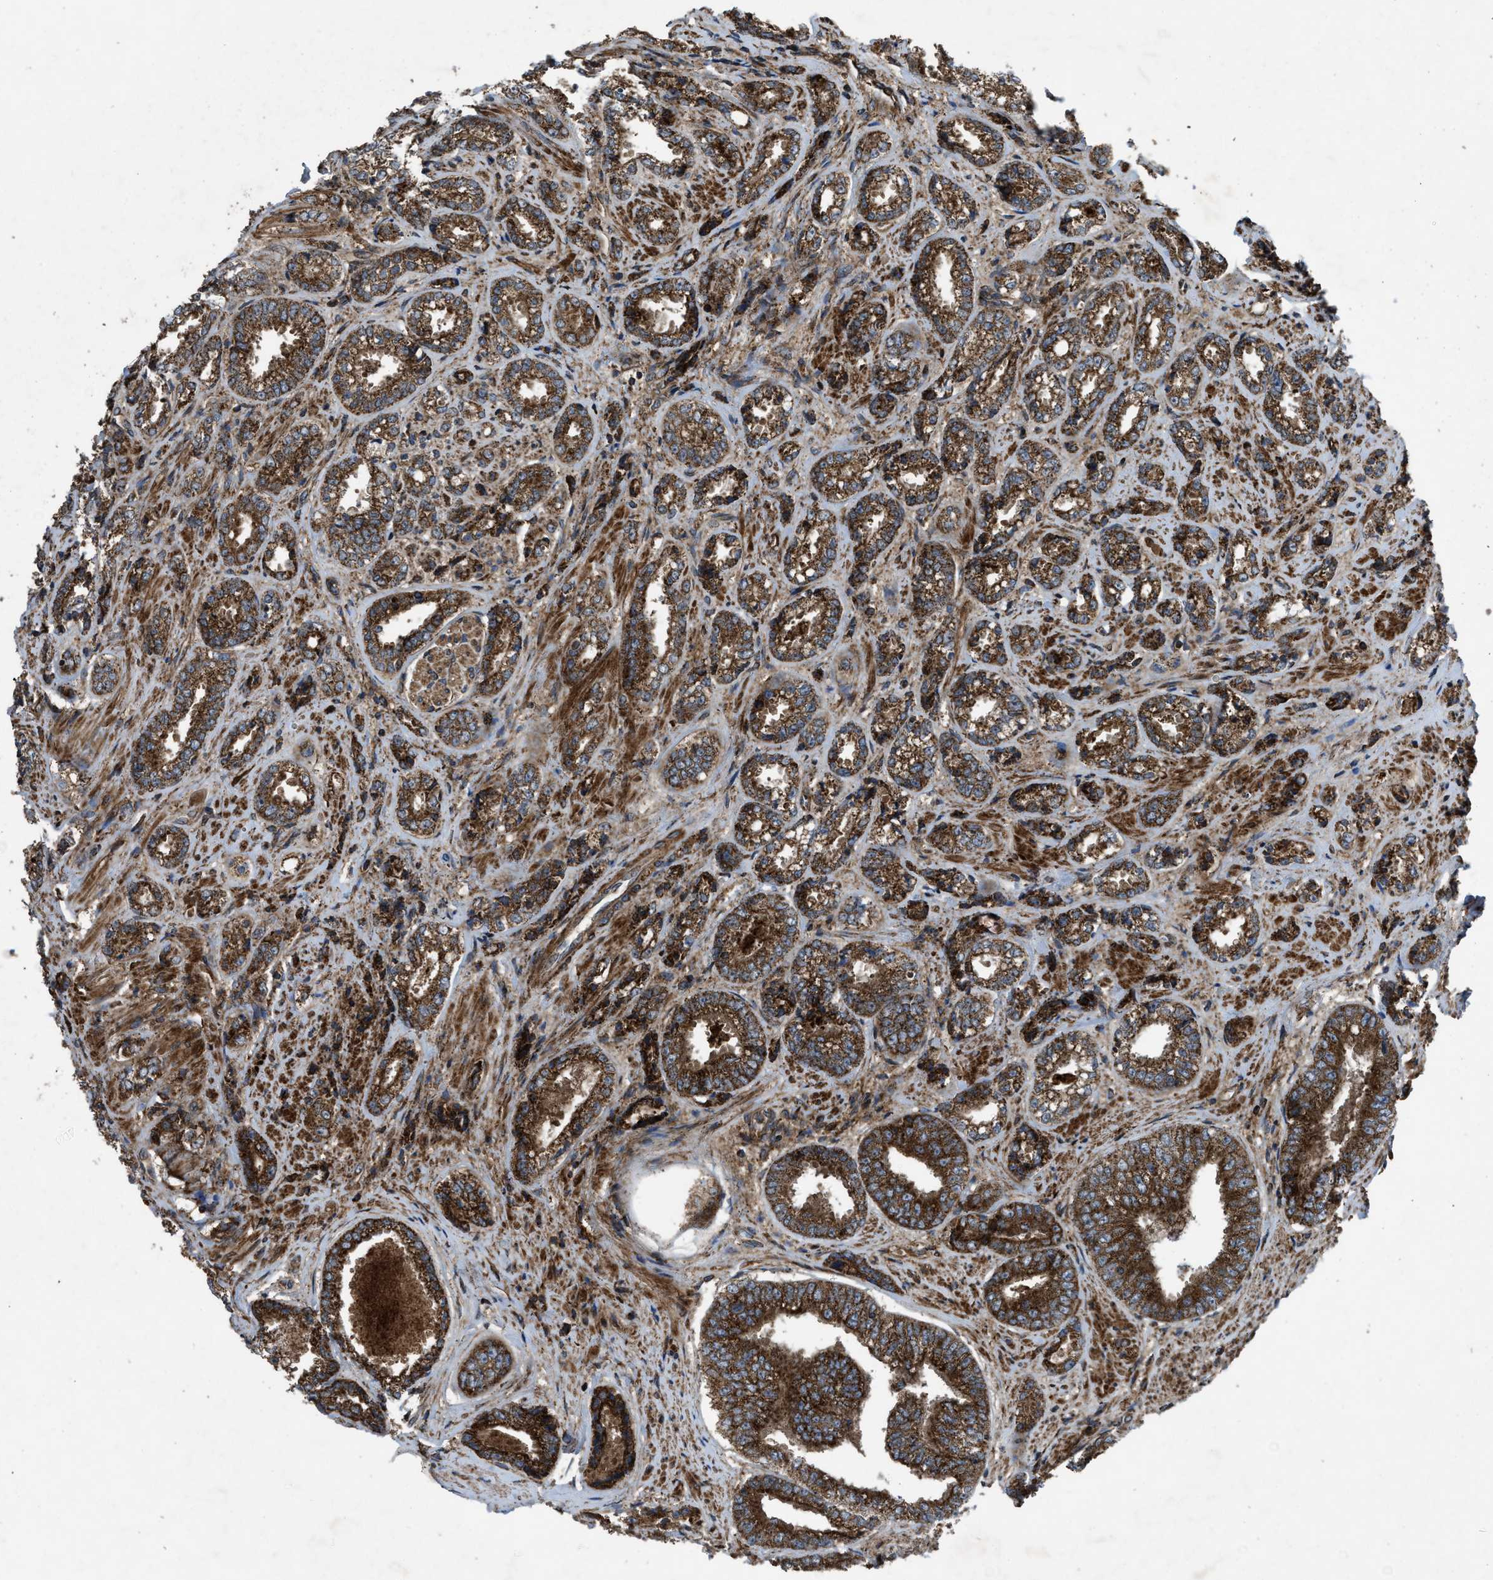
{"staining": {"intensity": "strong", "quantity": ">75%", "location": "cytoplasmic/membranous"}, "tissue": "prostate cancer", "cell_type": "Tumor cells", "image_type": "cancer", "snomed": [{"axis": "morphology", "description": "Adenocarcinoma, High grade"}, {"axis": "topography", "description": "Prostate"}], "caption": "Brown immunohistochemical staining in human prostate adenocarcinoma (high-grade) displays strong cytoplasmic/membranous positivity in about >75% of tumor cells. The staining was performed using DAB to visualize the protein expression in brown, while the nuclei were stained in blue with hematoxylin (Magnification: 20x).", "gene": "PER3", "patient": {"sex": "male", "age": 61}}